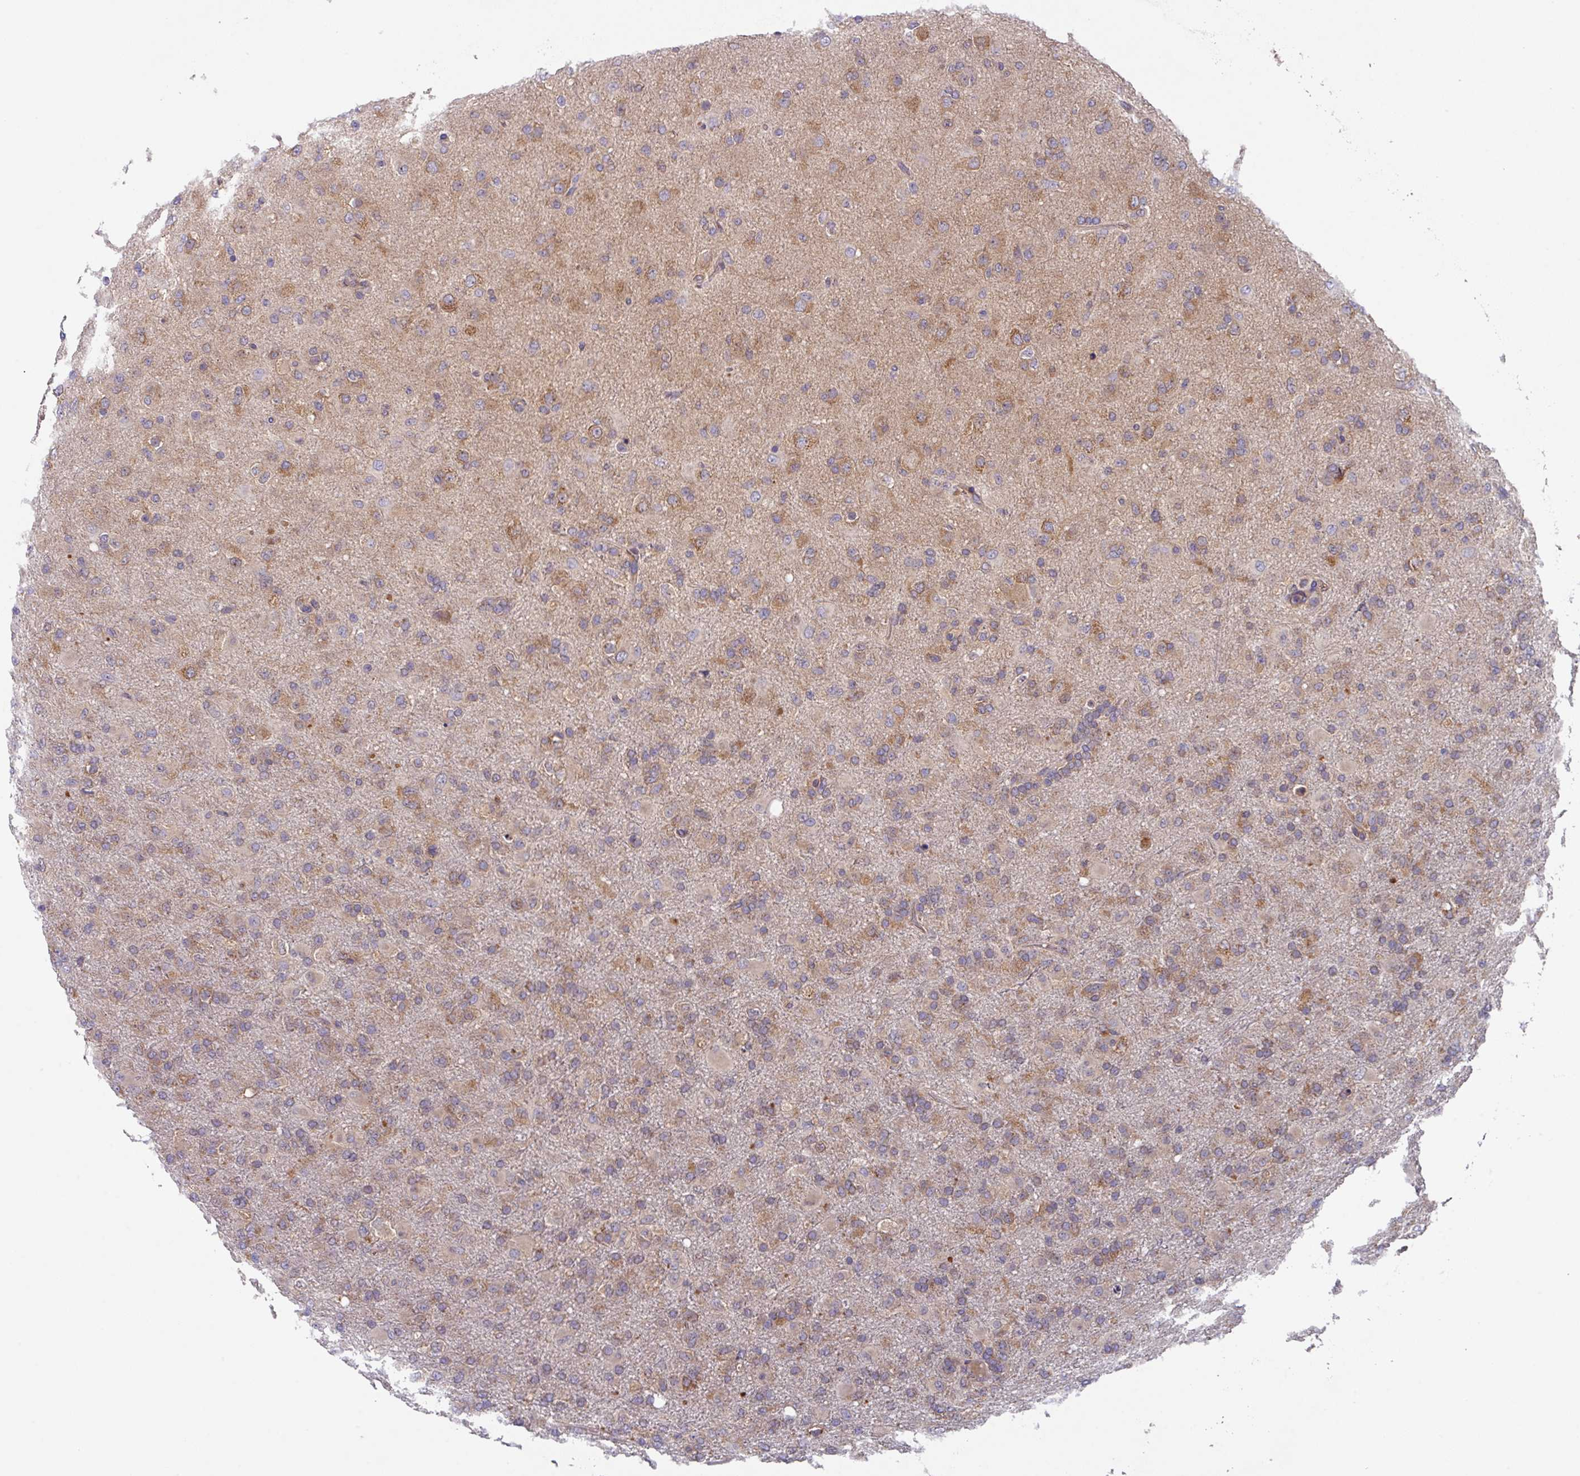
{"staining": {"intensity": "moderate", "quantity": "25%-75%", "location": "cytoplasmic/membranous"}, "tissue": "glioma", "cell_type": "Tumor cells", "image_type": "cancer", "snomed": [{"axis": "morphology", "description": "Glioma, malignant, Low grade"}, {"axis": "topography", "description": "Brain"}], "caption": "A brown stain shows moderate cytoplasmic/membranous staining of a protein in low-grade glioma (malignant) tumor cells.", "gene": "EIF4B", "patient": {"sex": "male", "age": 65}}